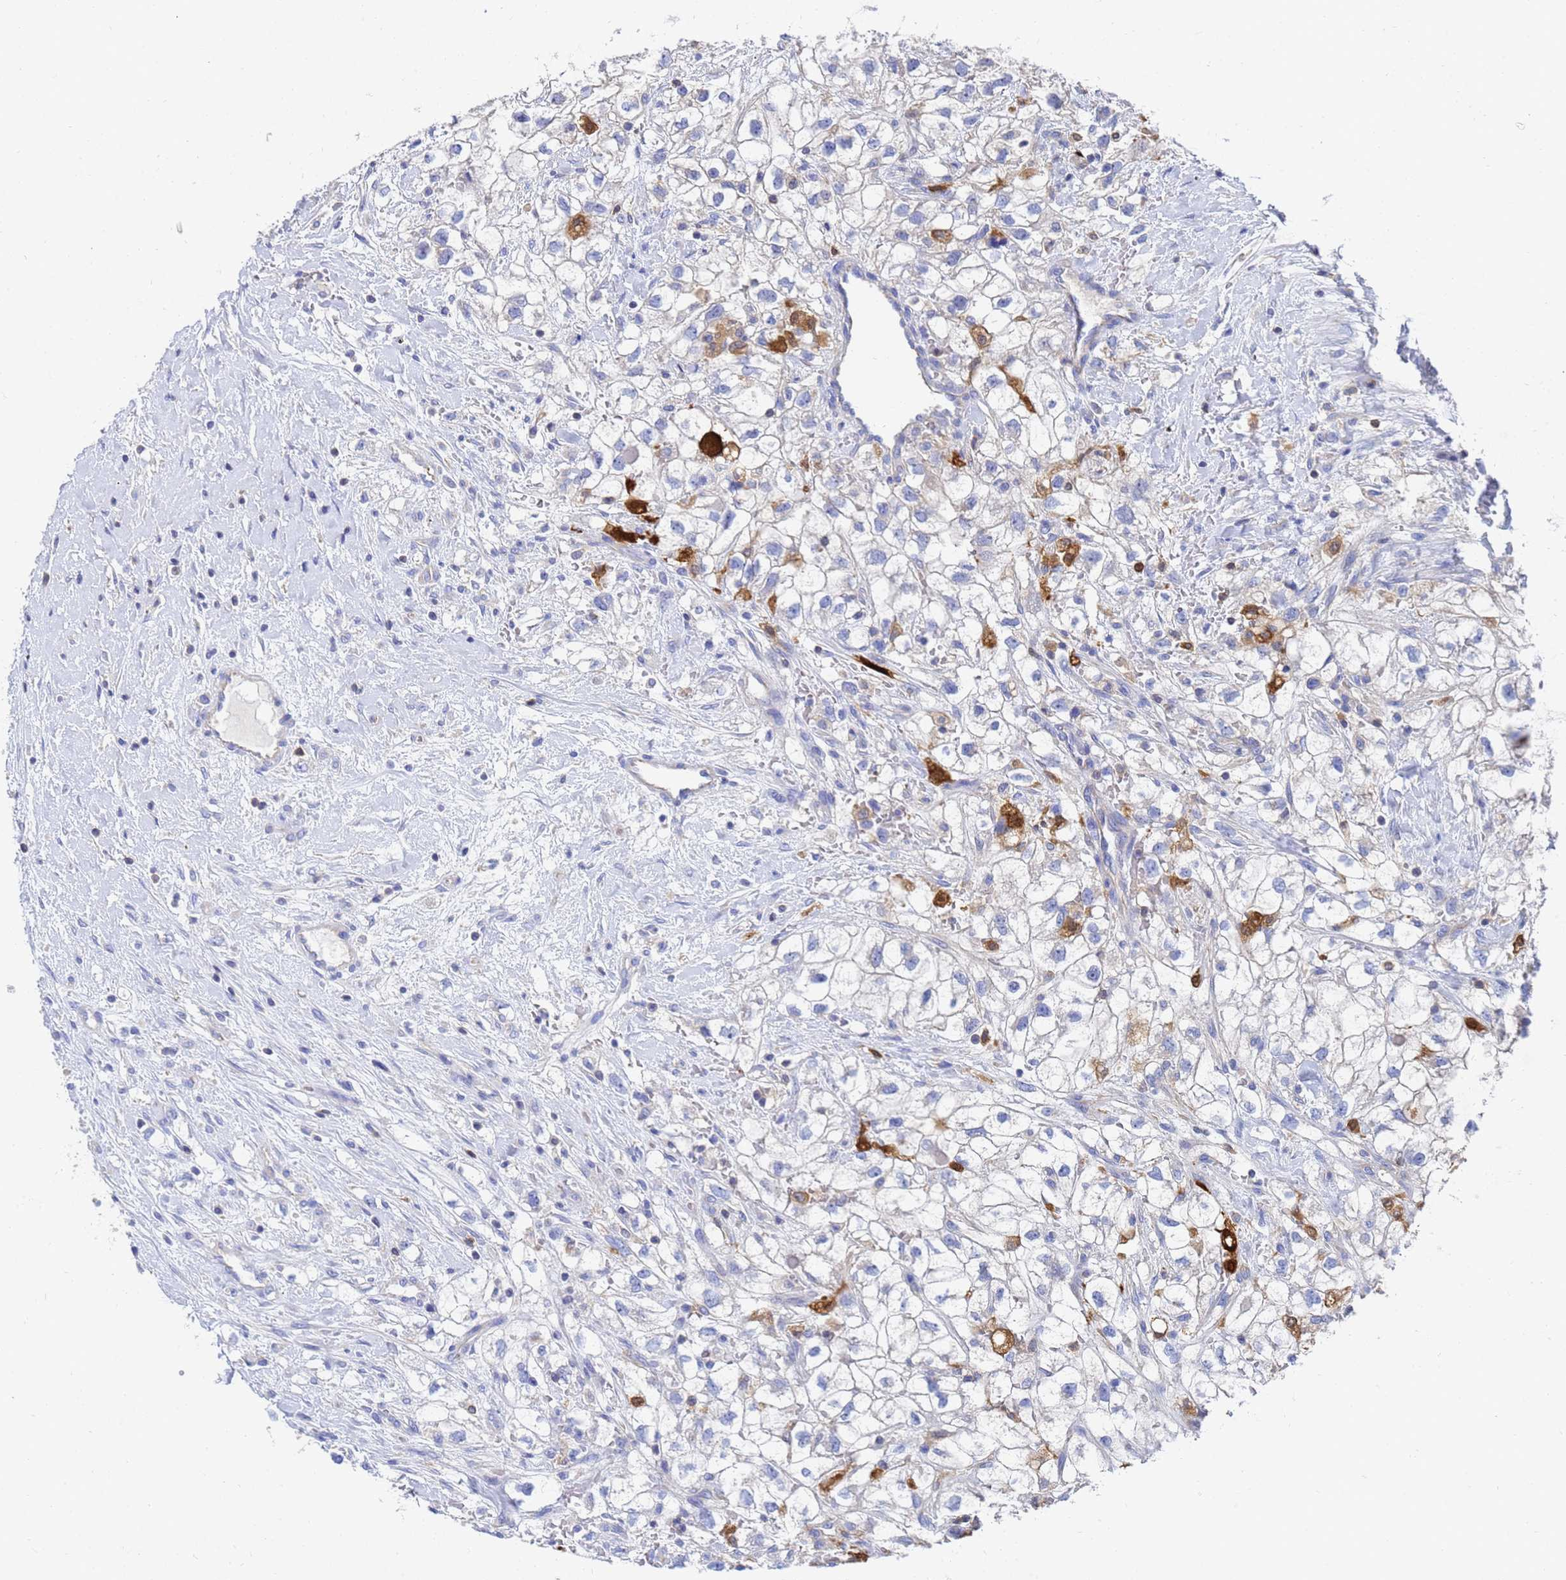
{"staining": {"intensity": "moderate", "quantity": "<25%", "location": "cytoplasmic/membranous"}, "tissue": "renal cancer", "cell_type": "Tumor cells", "image_type": "cancer", "snomed": [{"axis": "morphology", "description": "Adenocarcinoma, NOS"}, {"axis": "topography", "description": "Kidney"}], "caption": "An immunohistochemistry micrograph of tumor tissue is shown. Protein staining in brown labels moderate cytoplasmic/membranous positivity in renal adenocarcinoma within tumor cells.", "gene": "GCHFR", "patient": {"sex": "male", "age": 59}}